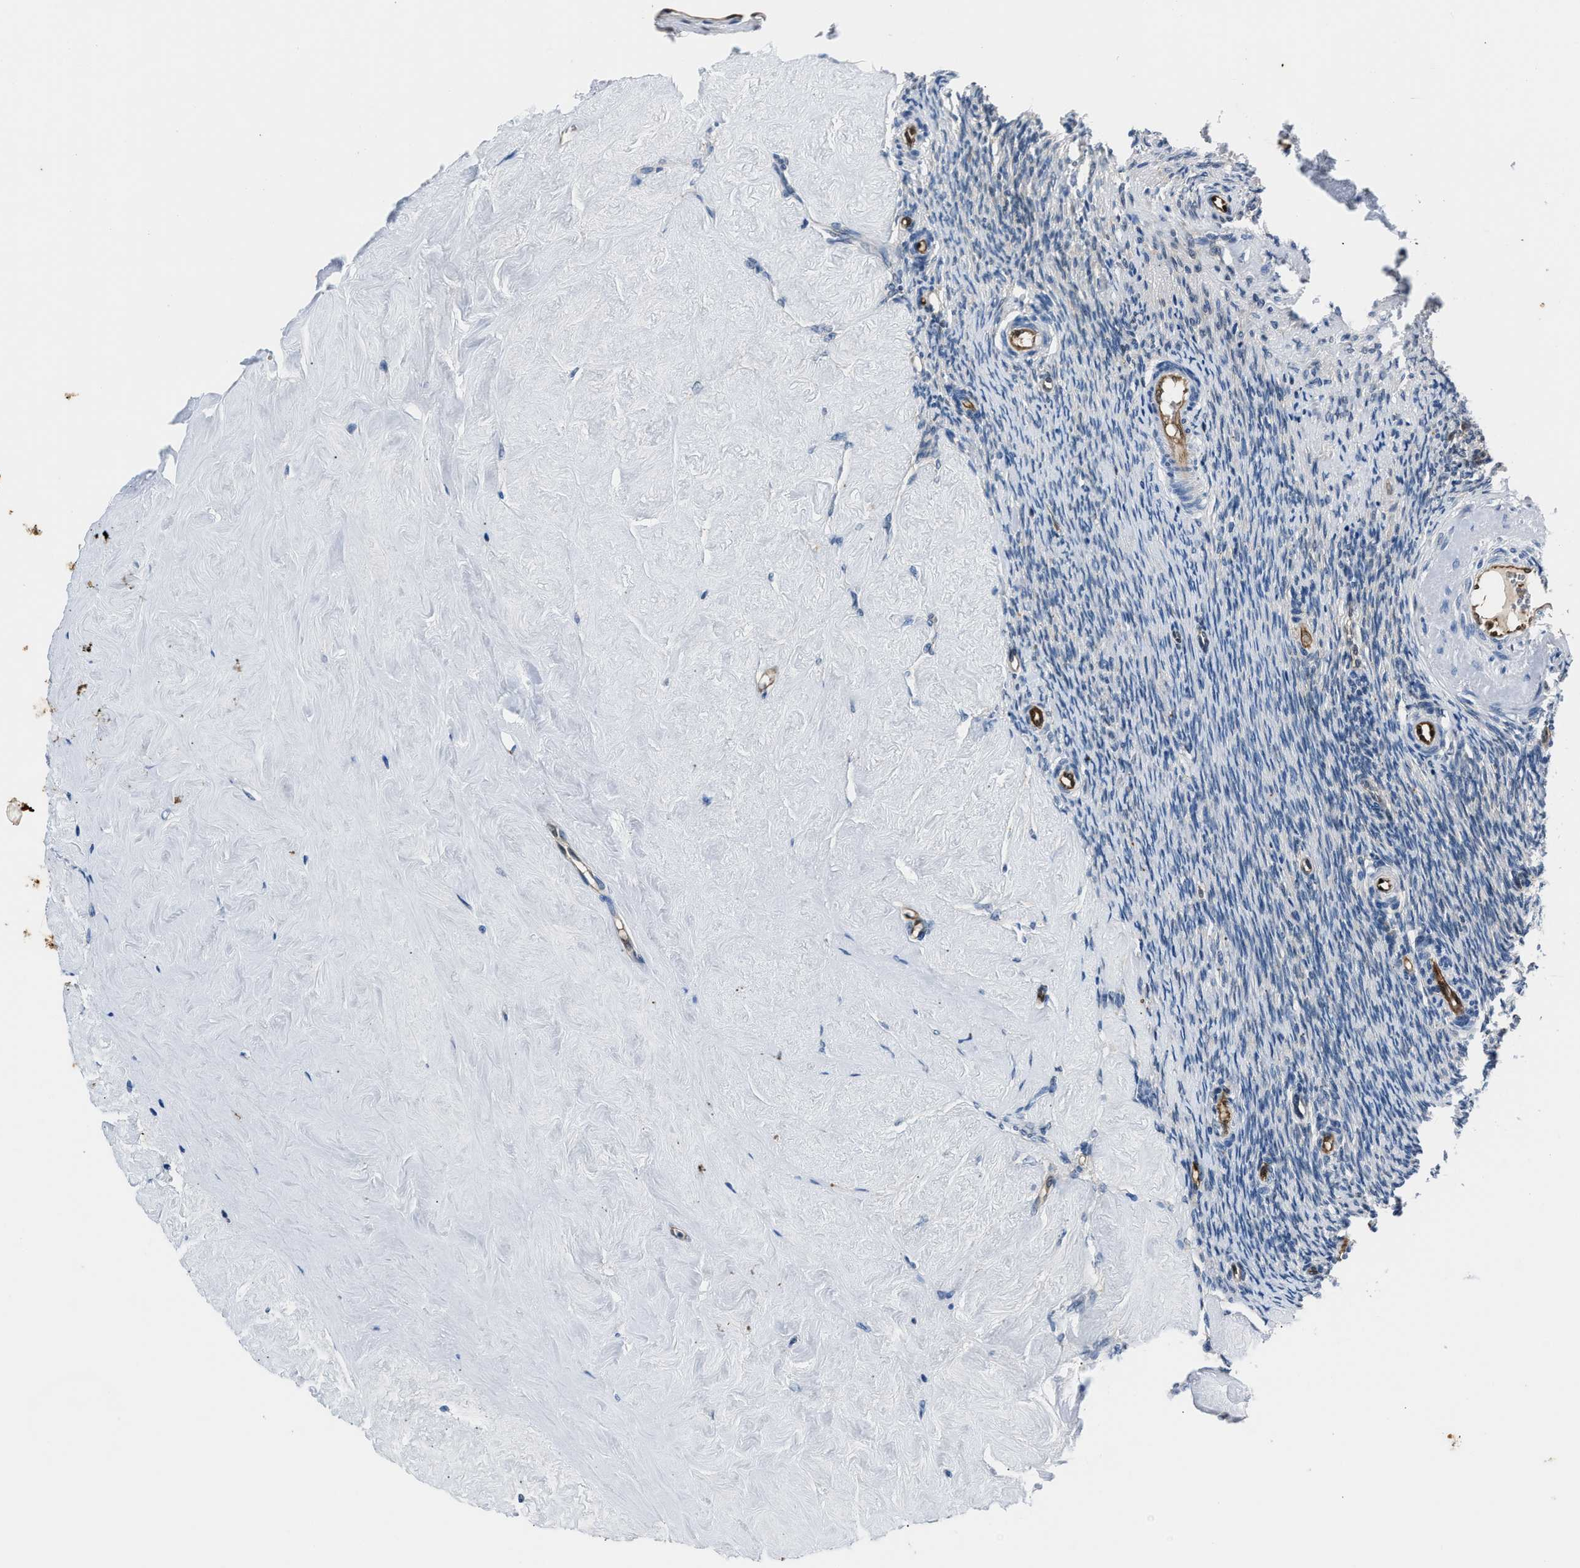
{"staining": {"intensity": "moderate", "quantity": "25%-75%", "location": "cytoplasmic/membranous,nuclear"}, "tissue": "ovary", "cell_type": "Follicle cells", "image_type": "normal", "snomed": [{"axis": "morphology", "description": "Normal tissue, NOS"}, {"axis": "topography", "description": "Ovary"}], "caption": "A medium amount of moderate cytoplasmic/membranous,nuclear expression is identified in approximately 25%-75% of follicle cells in unremarkable ovary. (DAB IHC with brightfield microscopy, high magnification).", "gene": "PPA1", "patient": {"sex": "female", "age": 41}}